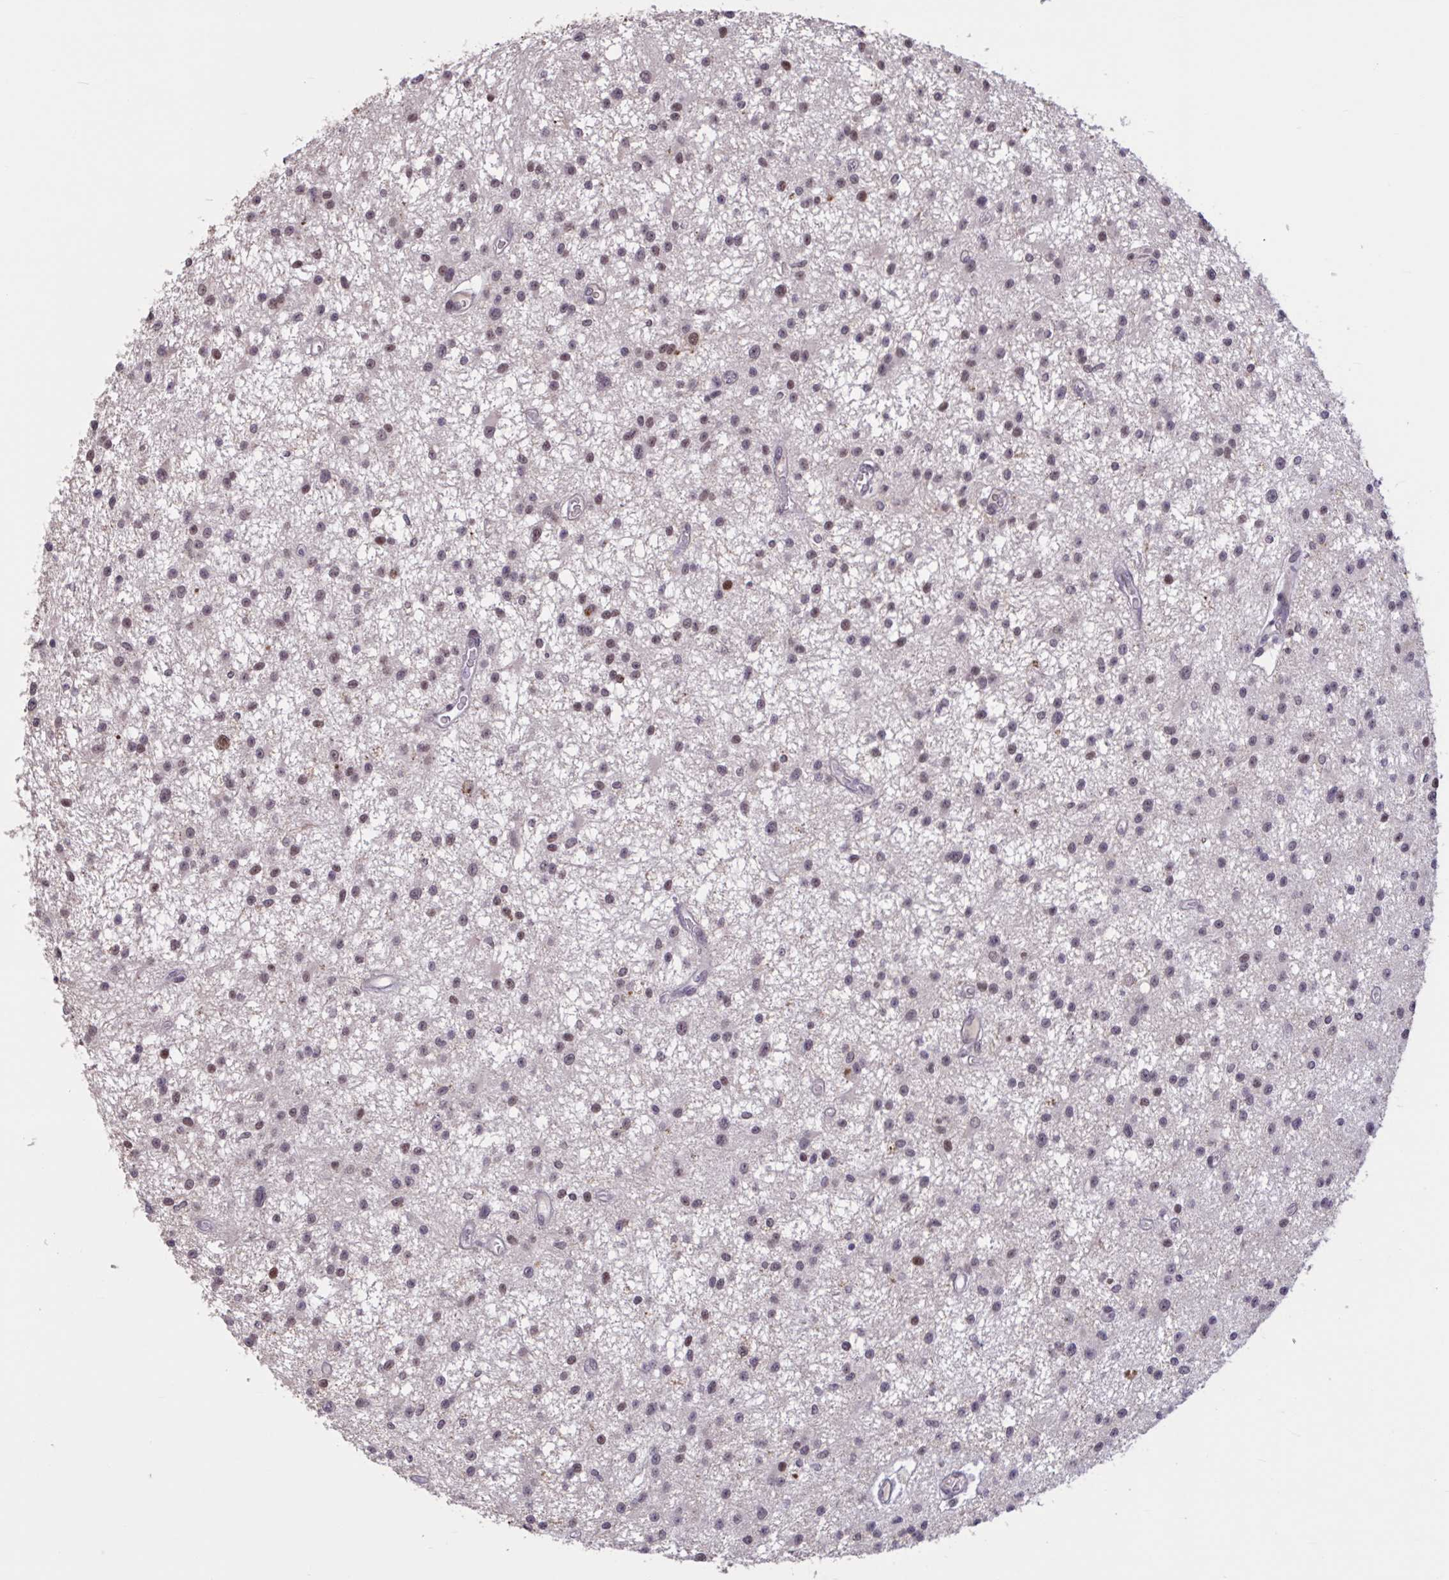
{"staining": {"intensity": "moderate", "quantity": ">75%", "location": "nuclear"}, "tissue": "glioma", "cell_type": "Tumor cells", "image_type": "cancer", "snomed": [{"axis": "morphology", "description": "Glioma, malignant, Low grade"}, {"axis": "topography", "description": "Brain"}], "caption": "Immunohistochemistry histopathology image of neoplastic tissue: human glioma stained using immunohistochemistry exhibits medium levels of moderate protein expression localized specifically in the nuclear of tumor cells, appearing as a nuclear brown color.", "gene": "ZNF414", "patient": {"sex": "male", "age": 43}}